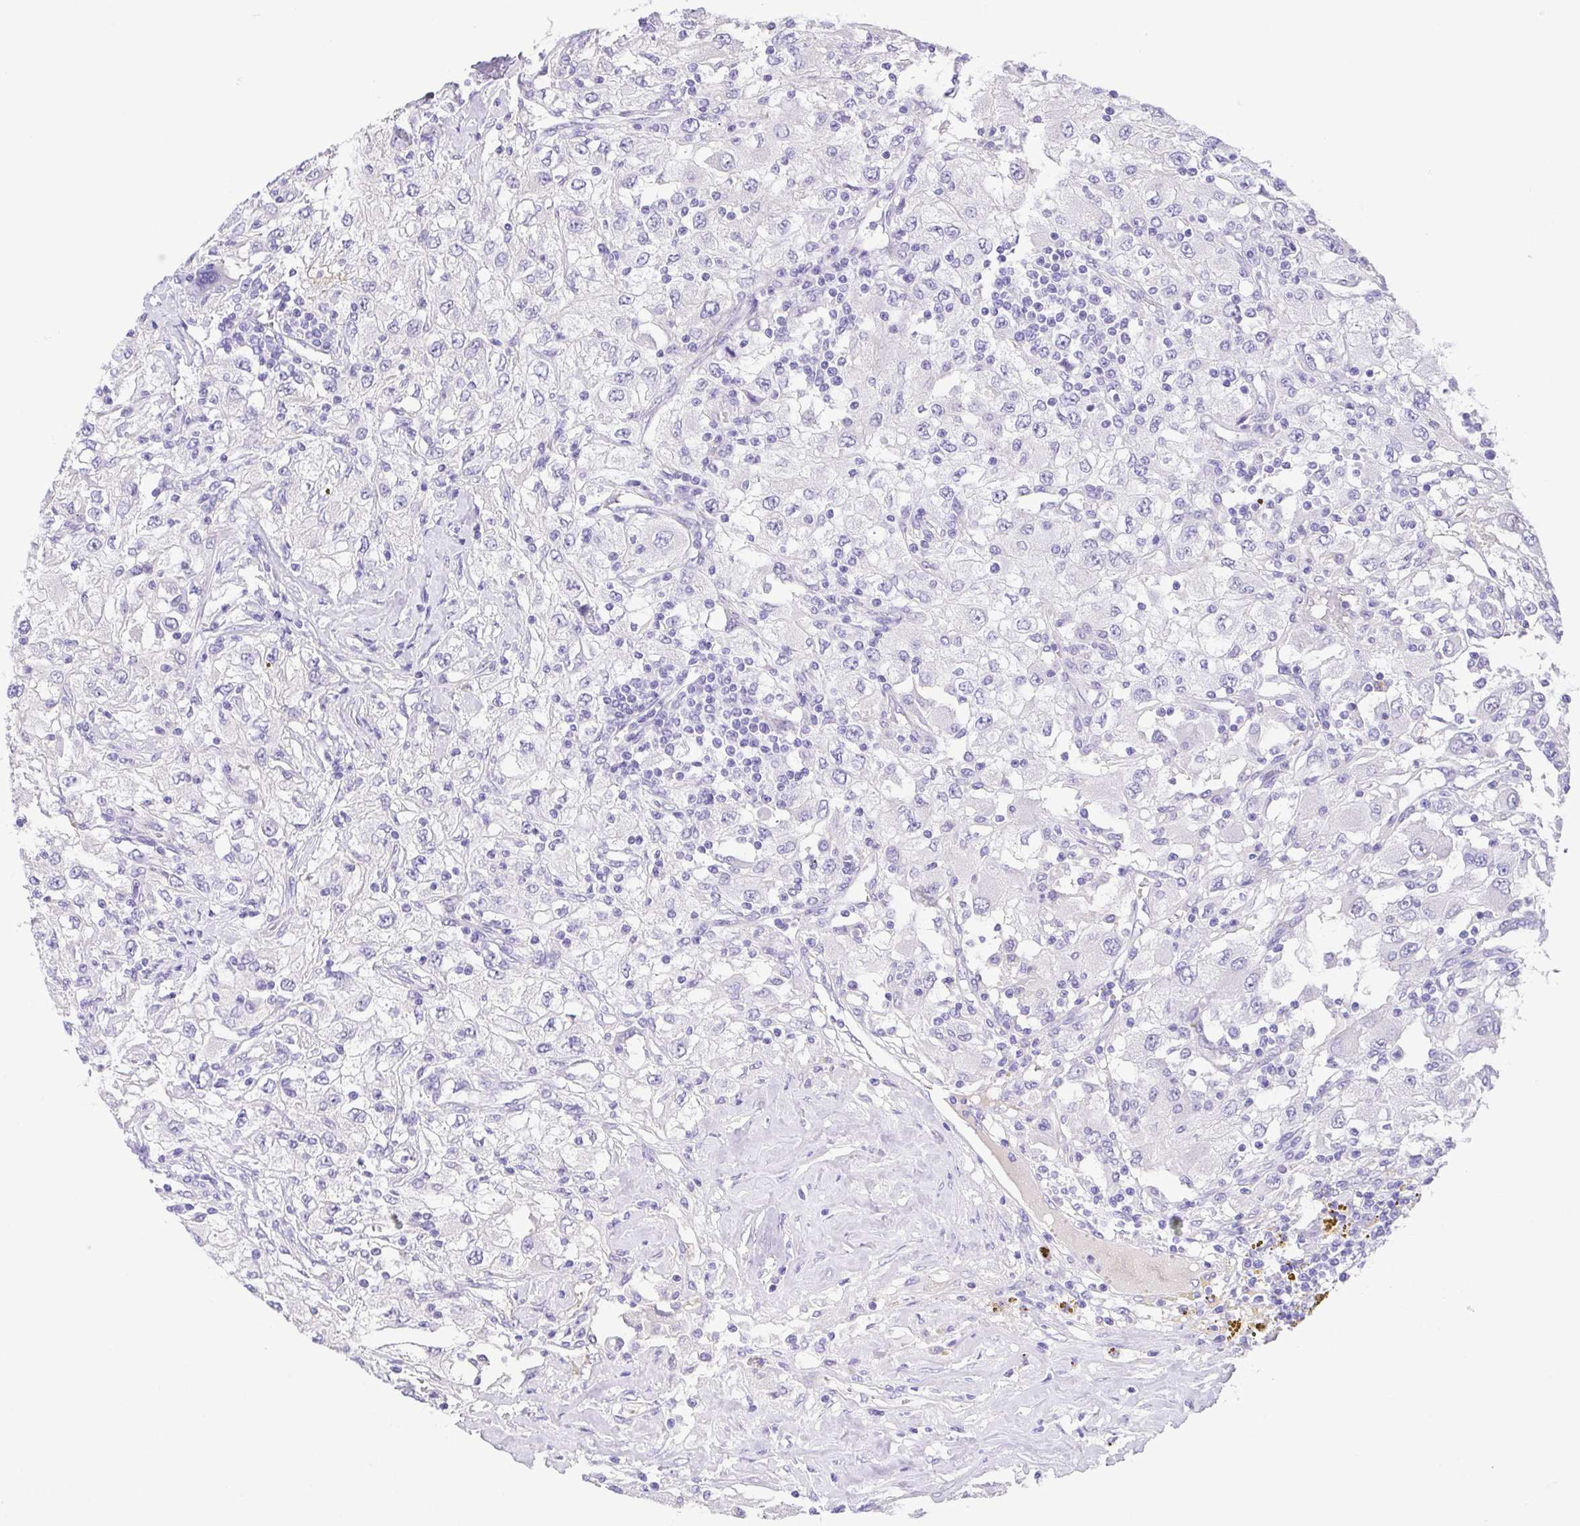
{"staining": {"intensity": "negative", "quantity": "none", "location": "none"}, "tissue": "renal cancer", "cell_type": "Tumor cells", "image_type": "cancer", "snomed": [{"axis": "morphology", "description": "Adenocarcinoma, NOS"}, {"axis": "topography", "description": "Kidney"}], "caption": "Immunohistochemical staining of human renal cancer demonstrates no significant expression in tumor cells. (DAB (3,3'-diaminobenzidine) immunohistochemistry, high magnification).", "gene": "SPATA4", "patient": {"sex": "female", "age": 67}}